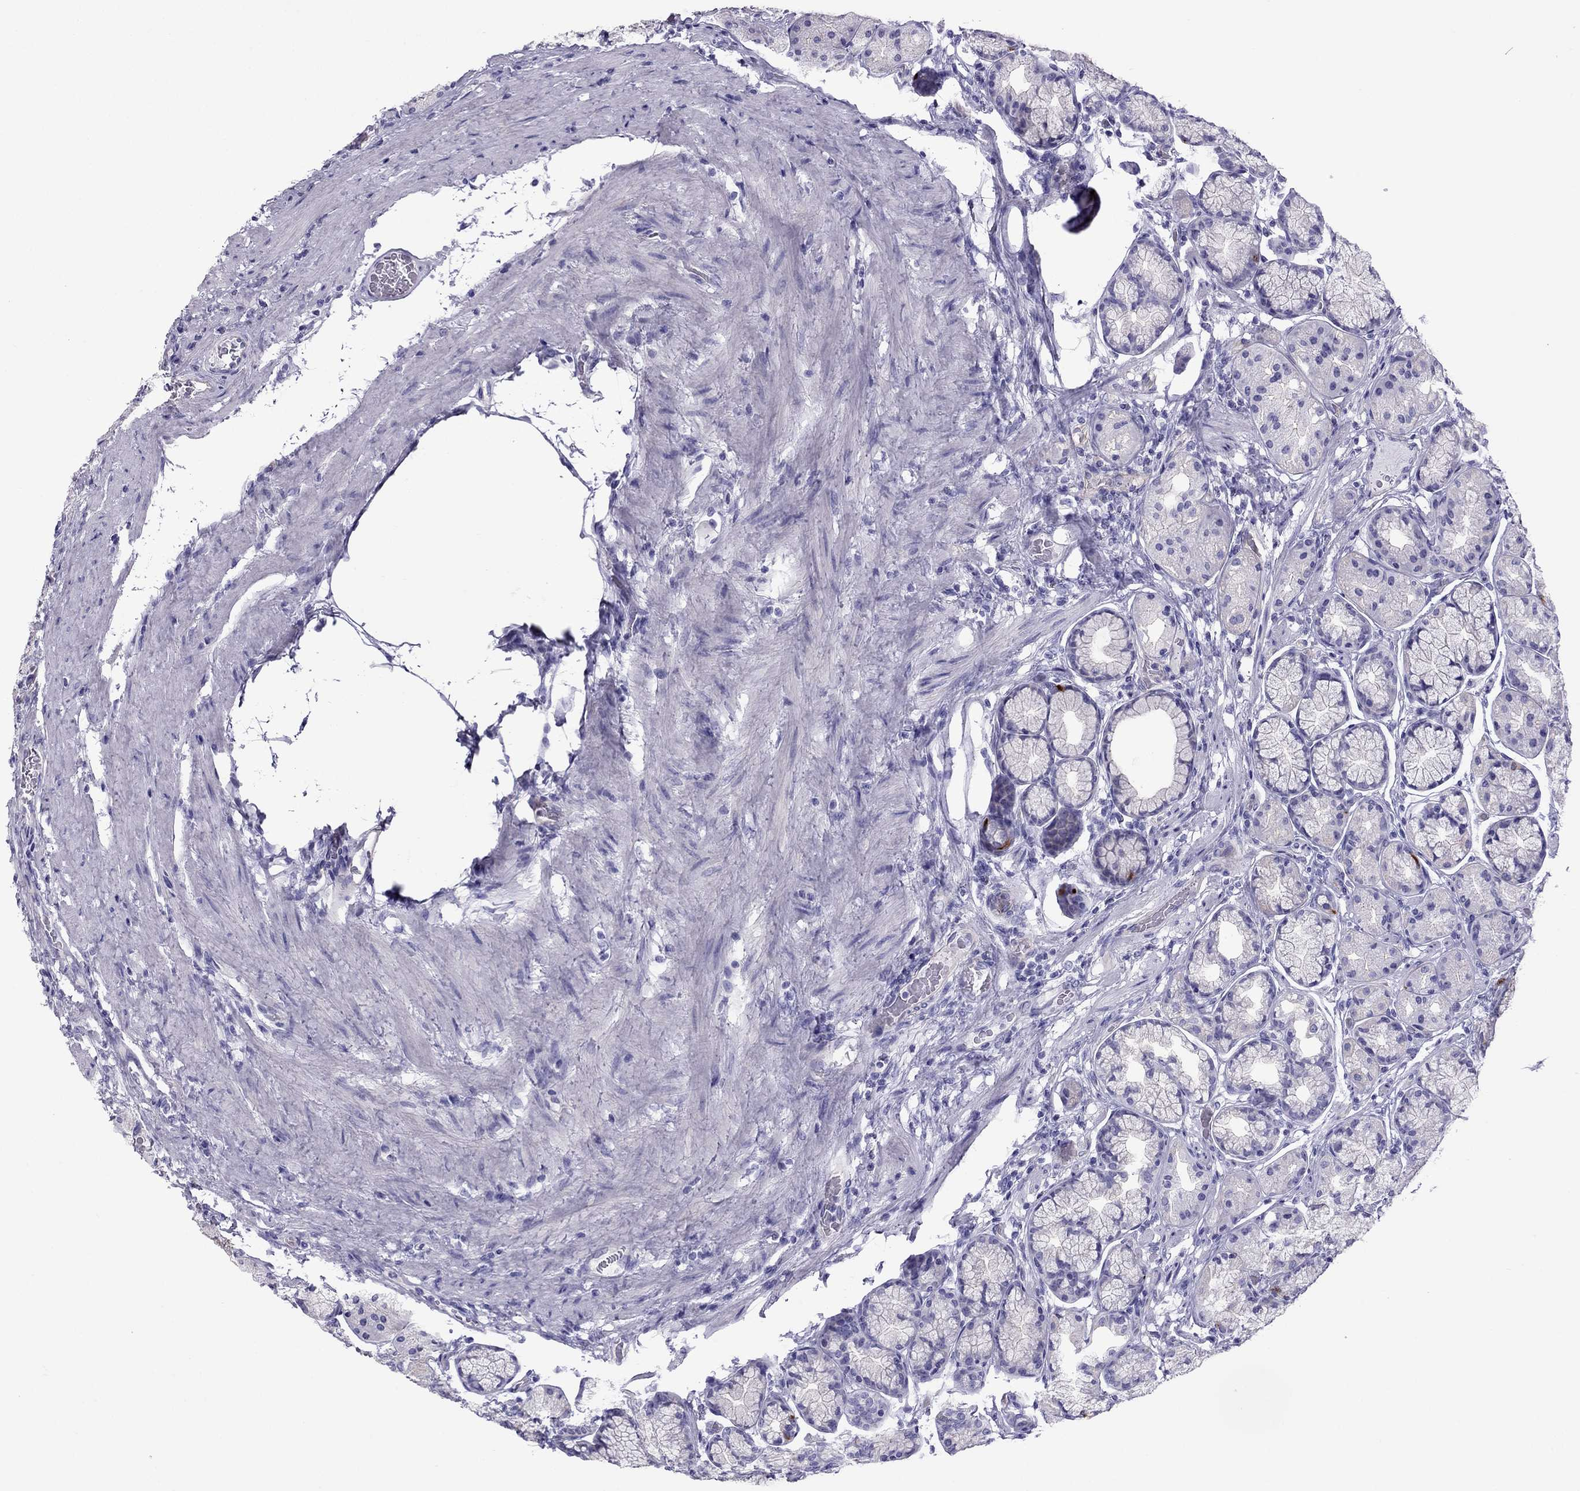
{"staining": {"intensity": "negative", "quantity": "none", "location": "none"}, "tissue": "stomach", "cell_type": "Glandular cells", "image_type": "normal", "snomed": [{"axis": "morphology", "description": "Normal tissue, NOS"}, {"axis": "morphology", "description": "Adenocarcinoma, NOS"}, {"axis": "morphology", "description": "Adenocarcinoma, High grade"}, {"axis": "topography", "description": "Stomach, upper"}, {"axis": "topography", "description": "Stomach"}], "caption": "The image shows no significant positivity in glandular cells of stomach.", "gene": "MYL11", "patient": {"sex": "female", "age": 65}}